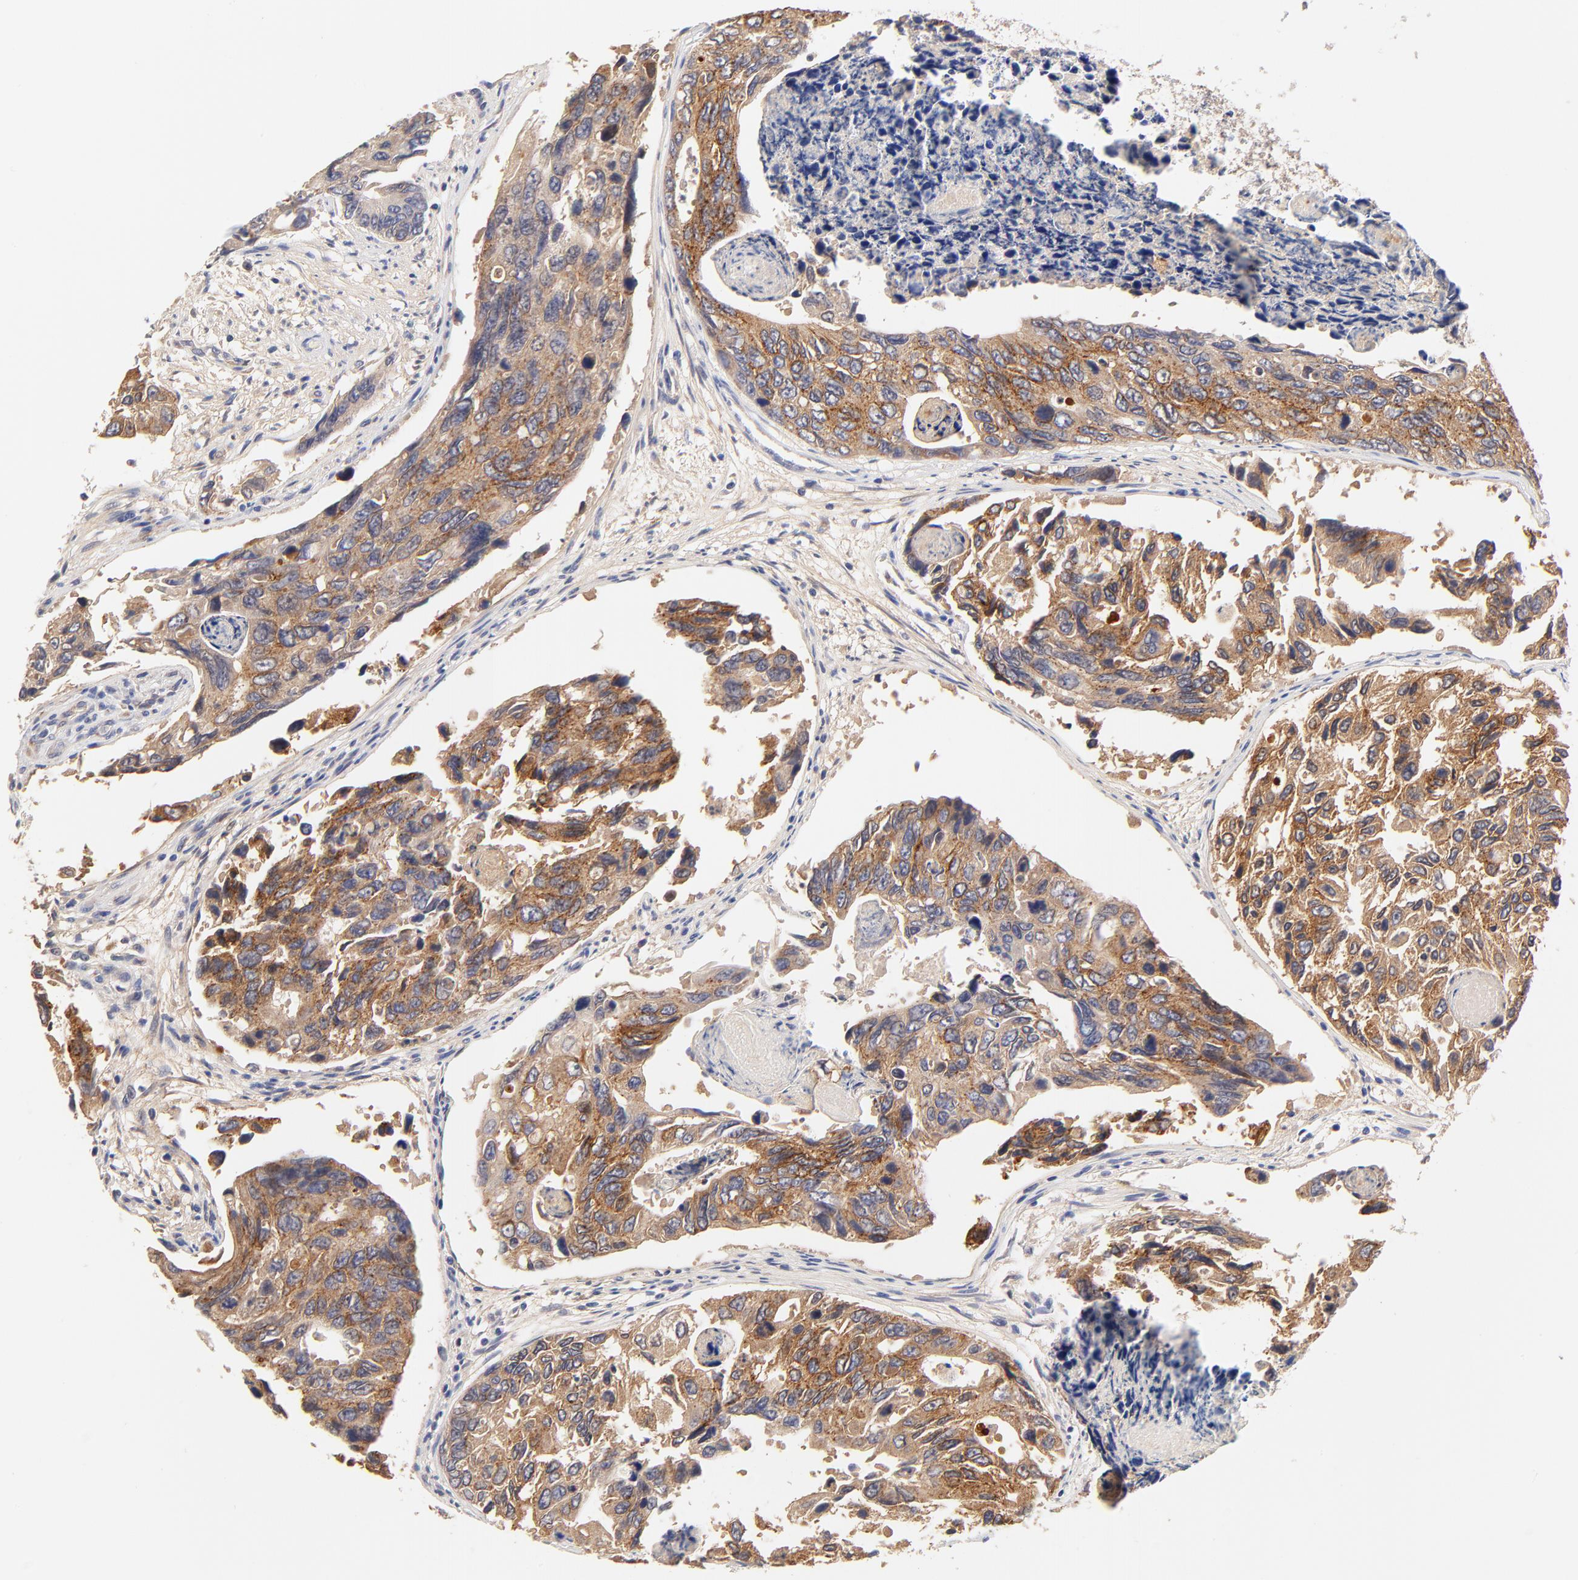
{"staining": {"intensity": "strong", "quantity": ">75%", "location": "cytoplasmic/membranous"}, "tissue": "colorectal cancer", "cell_type": "Tumor cells", "image_type": "cancer", "snomed": [{"axis": "morphology", "description": "Adenocarcinoma, NOS"}, {"axis": "topography", "description": "Colon"}], "caption": "Immunohistochemistry (IHC) of colorectal cancer shows high levels of strong cytoplasmic/membranous staining in approximately >75% of tumor cells. (IHC, brightfield microscopy, high magnification).", "gene": "PTK7", "patient": {"sex": "female", "age": 86}}